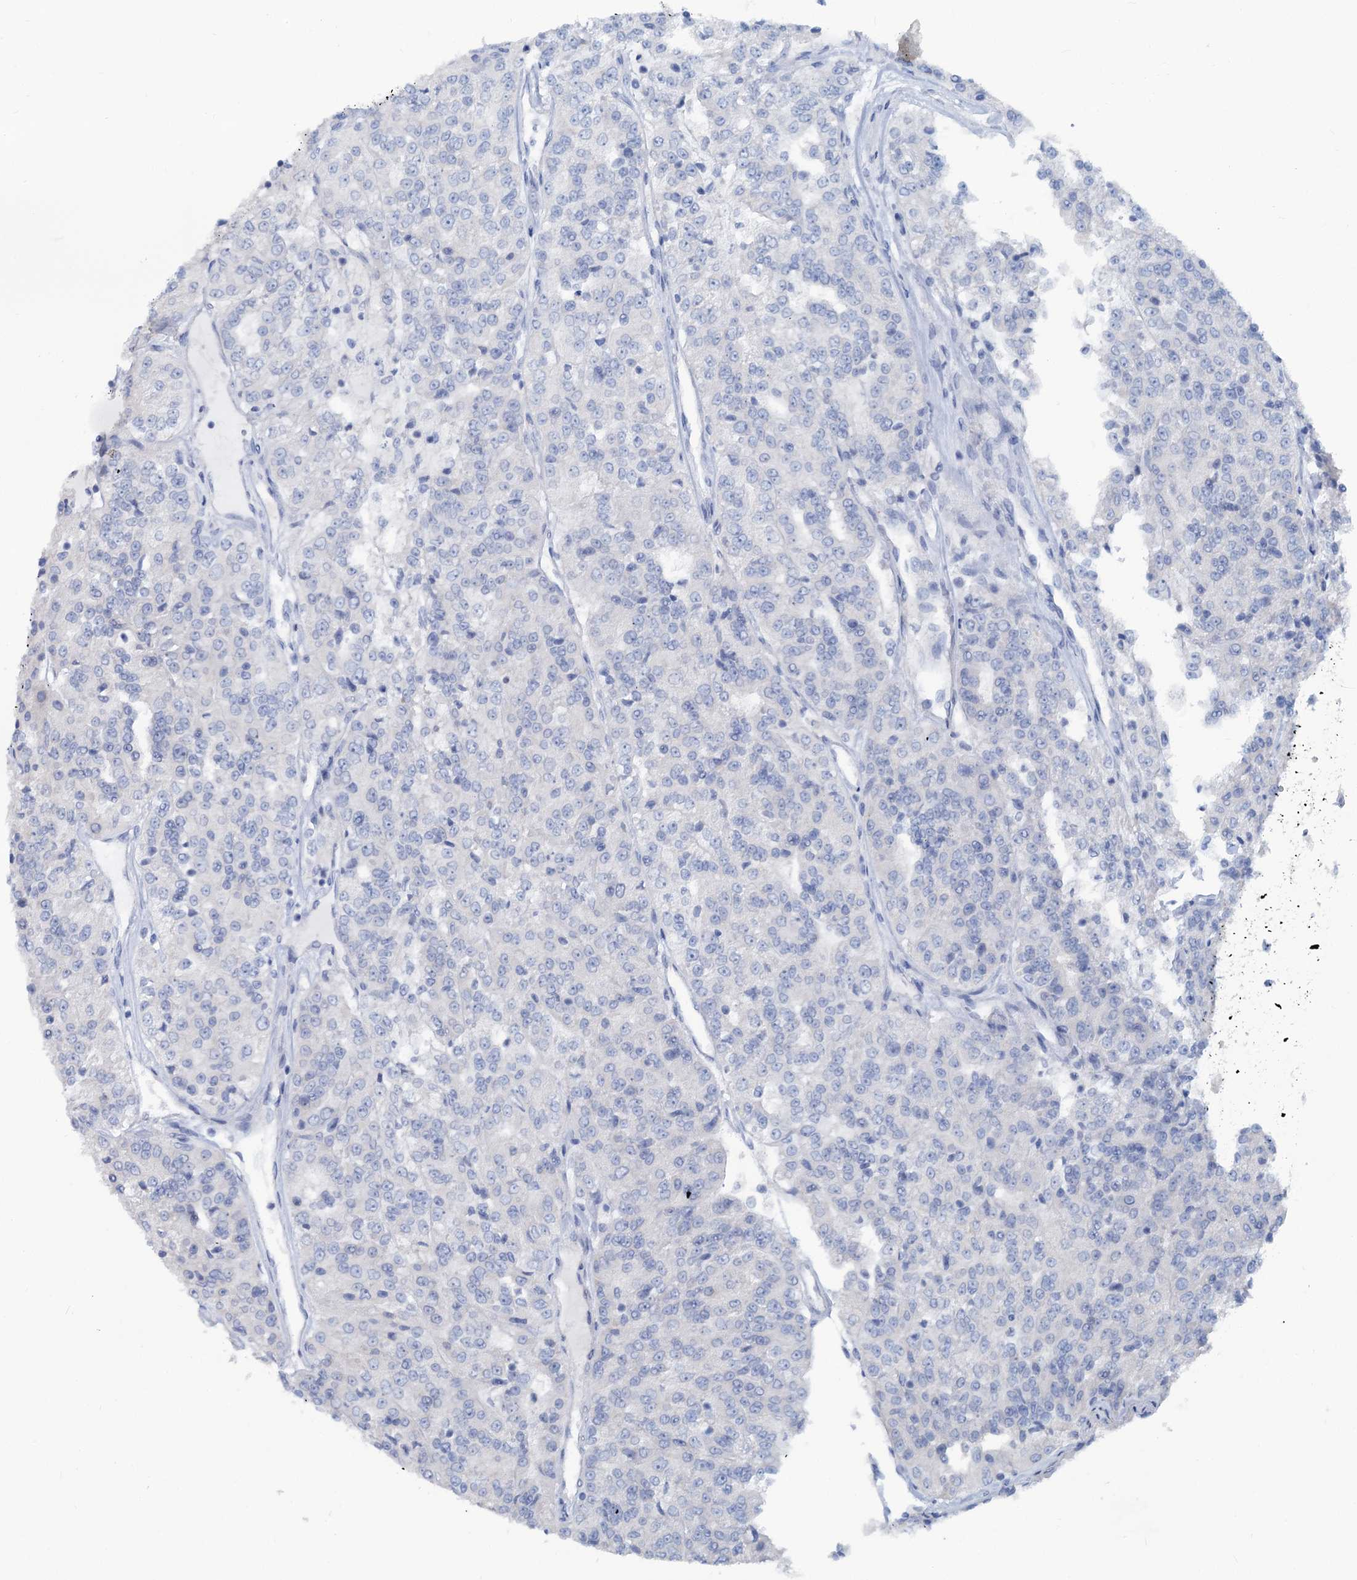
{"staining": {"intensity": "negative", "quantity": "none", "location": "none"}, "tissue": "renal cancer", "cell_type": "Tumor cells", "image_type": "cancer", "snomed": [{"axis": "morphology", "description": "Adenocarcinoma, NOS"}, {"axis": "topography", "description": "Kidney"}], "caption": "A micrograph of adenocarcinoma (renal) stained for a protein displays no brown staining in tumor cells.", "gene": "SLC1A3", "patient": {"sex": "female", "age": 63}}